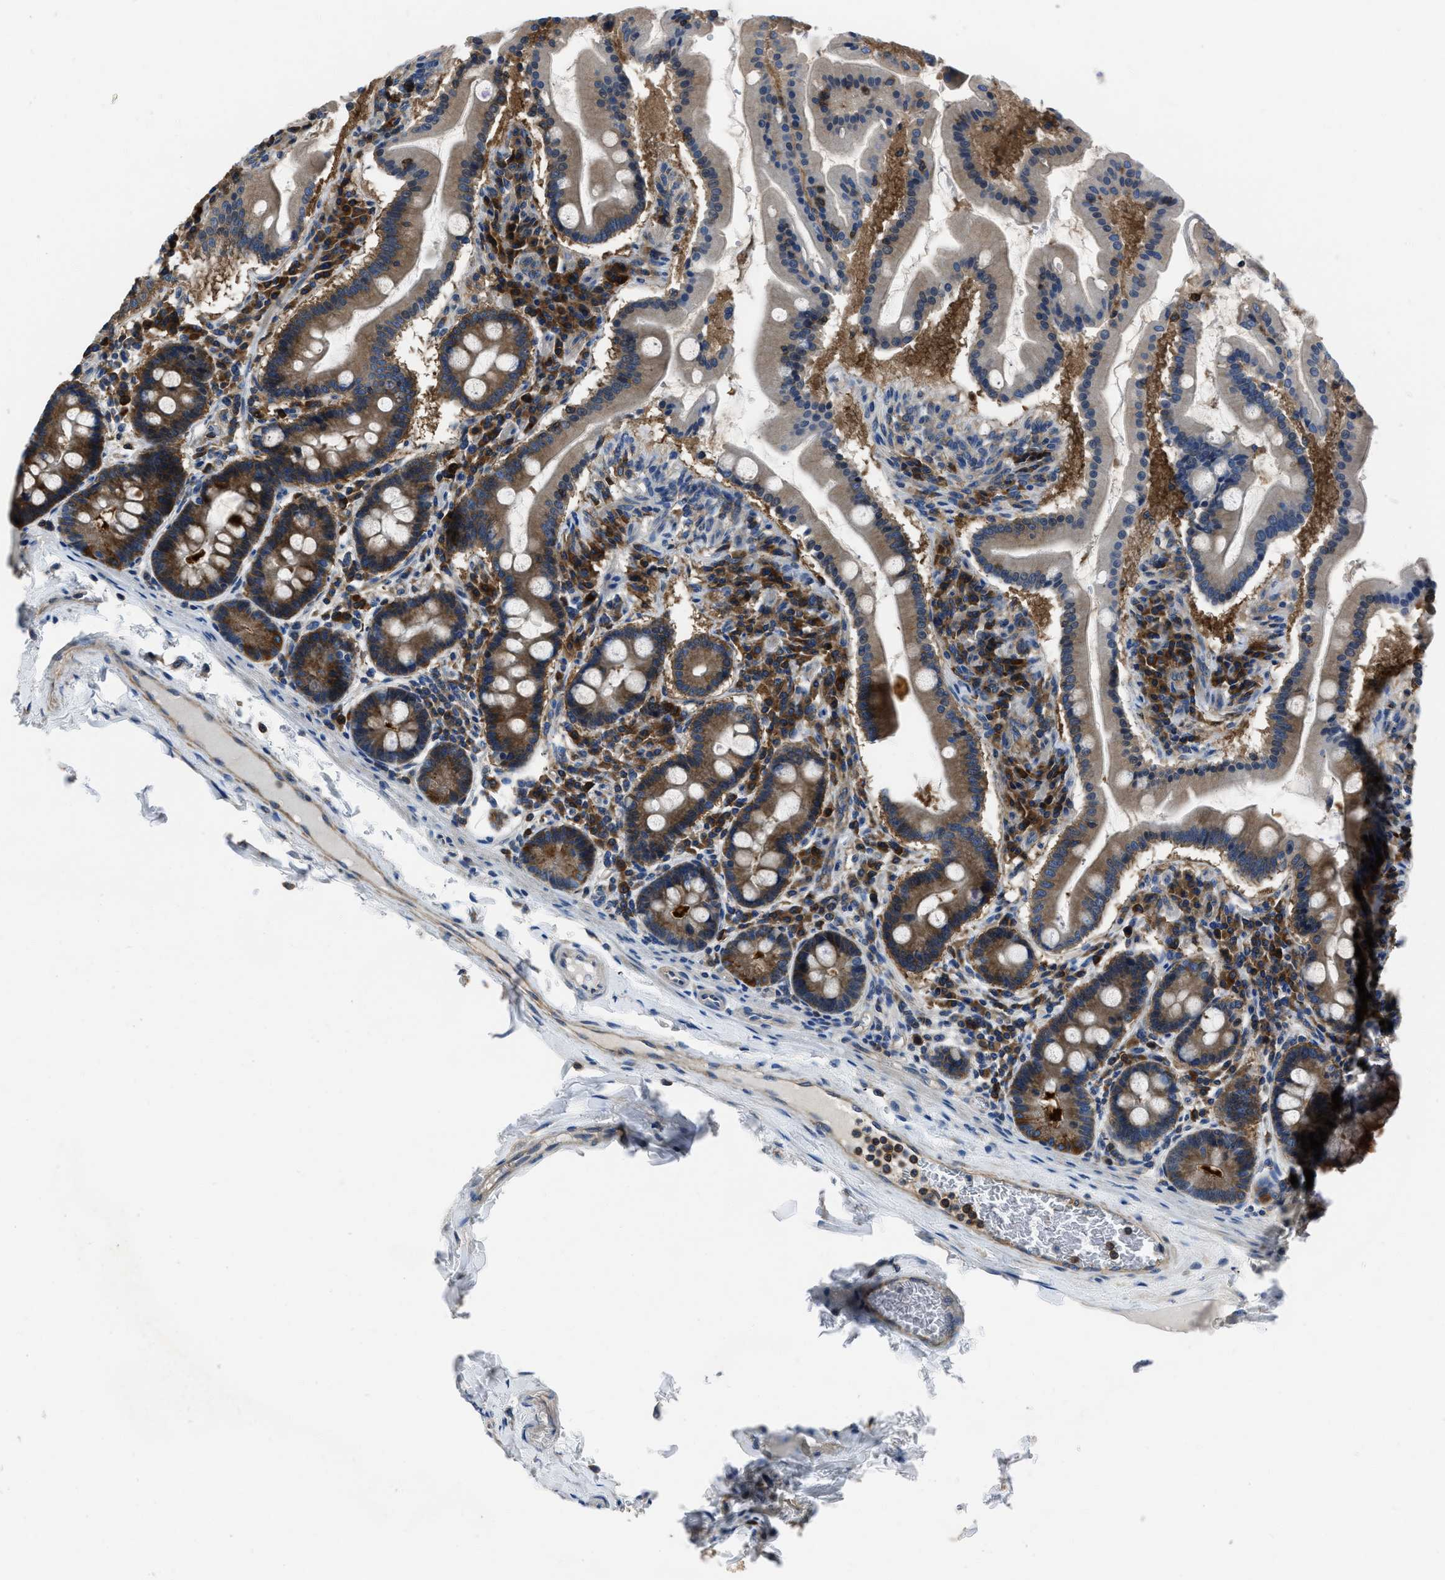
{"staining": {"intensity": "strong", "quantity": "25%-75%", "location": "cytoplasmic/membranous"}, "tissue": "duodenum", "cell_type": "Glandular cells", "image_type": "normal", "snomed": [{"axis": "morphology", "description": "Normal tissue, NOS"}, {"axis": "topography", "description": "Duodenum"}], "caption": "Unremarkable duodenum was stained to show a protein in brown. There is high levels of strong cytoplasmic/membranous staining in approximately 25%-75% of glandular cells.", "gene": "YARS1", "patient": {"sex": "male", "age": 50}}